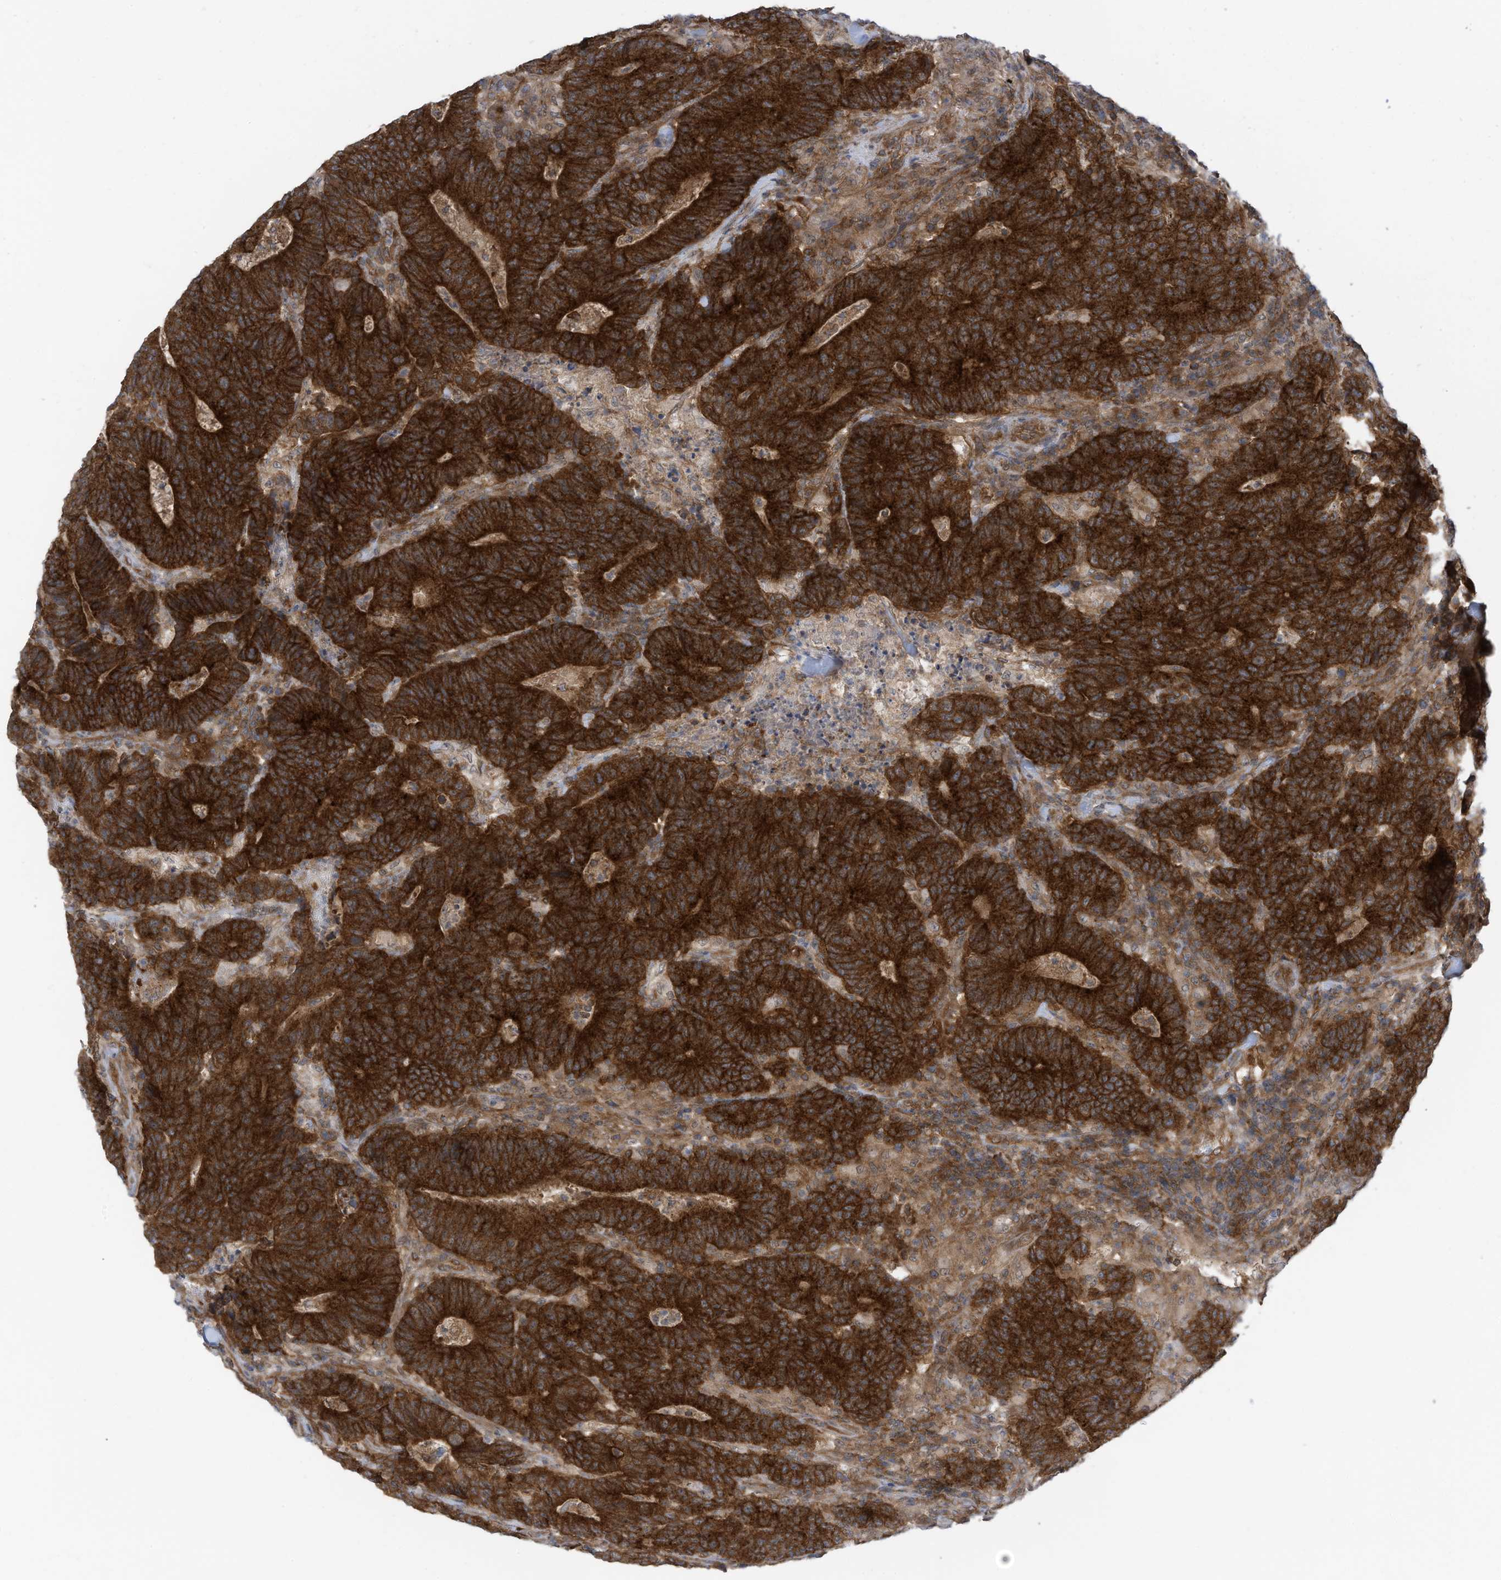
{"staining": {"intensity": "strong", "quantity": ">75%", "location": "cytoplasmic/membranous"}, "tissue": "colorectal cancer", "cell_type": "Tumor cells", "image_type": "cancer", "snomed": [{"axis": "morphology", "description": "Normal tissue, NOS"}, {"axis": "morphology", "description": "Adenocarcinoma, NOS"}, {"axis": "topography", "description": "Colon"}], "caption": "Colorectal cancer stained for a protein (brown) reveals strong cytoplasmic/membranous positive expression in about >75% of tumor cells.", "gene": "REPS1", "patient": {"sex": "female", "age": 75}}